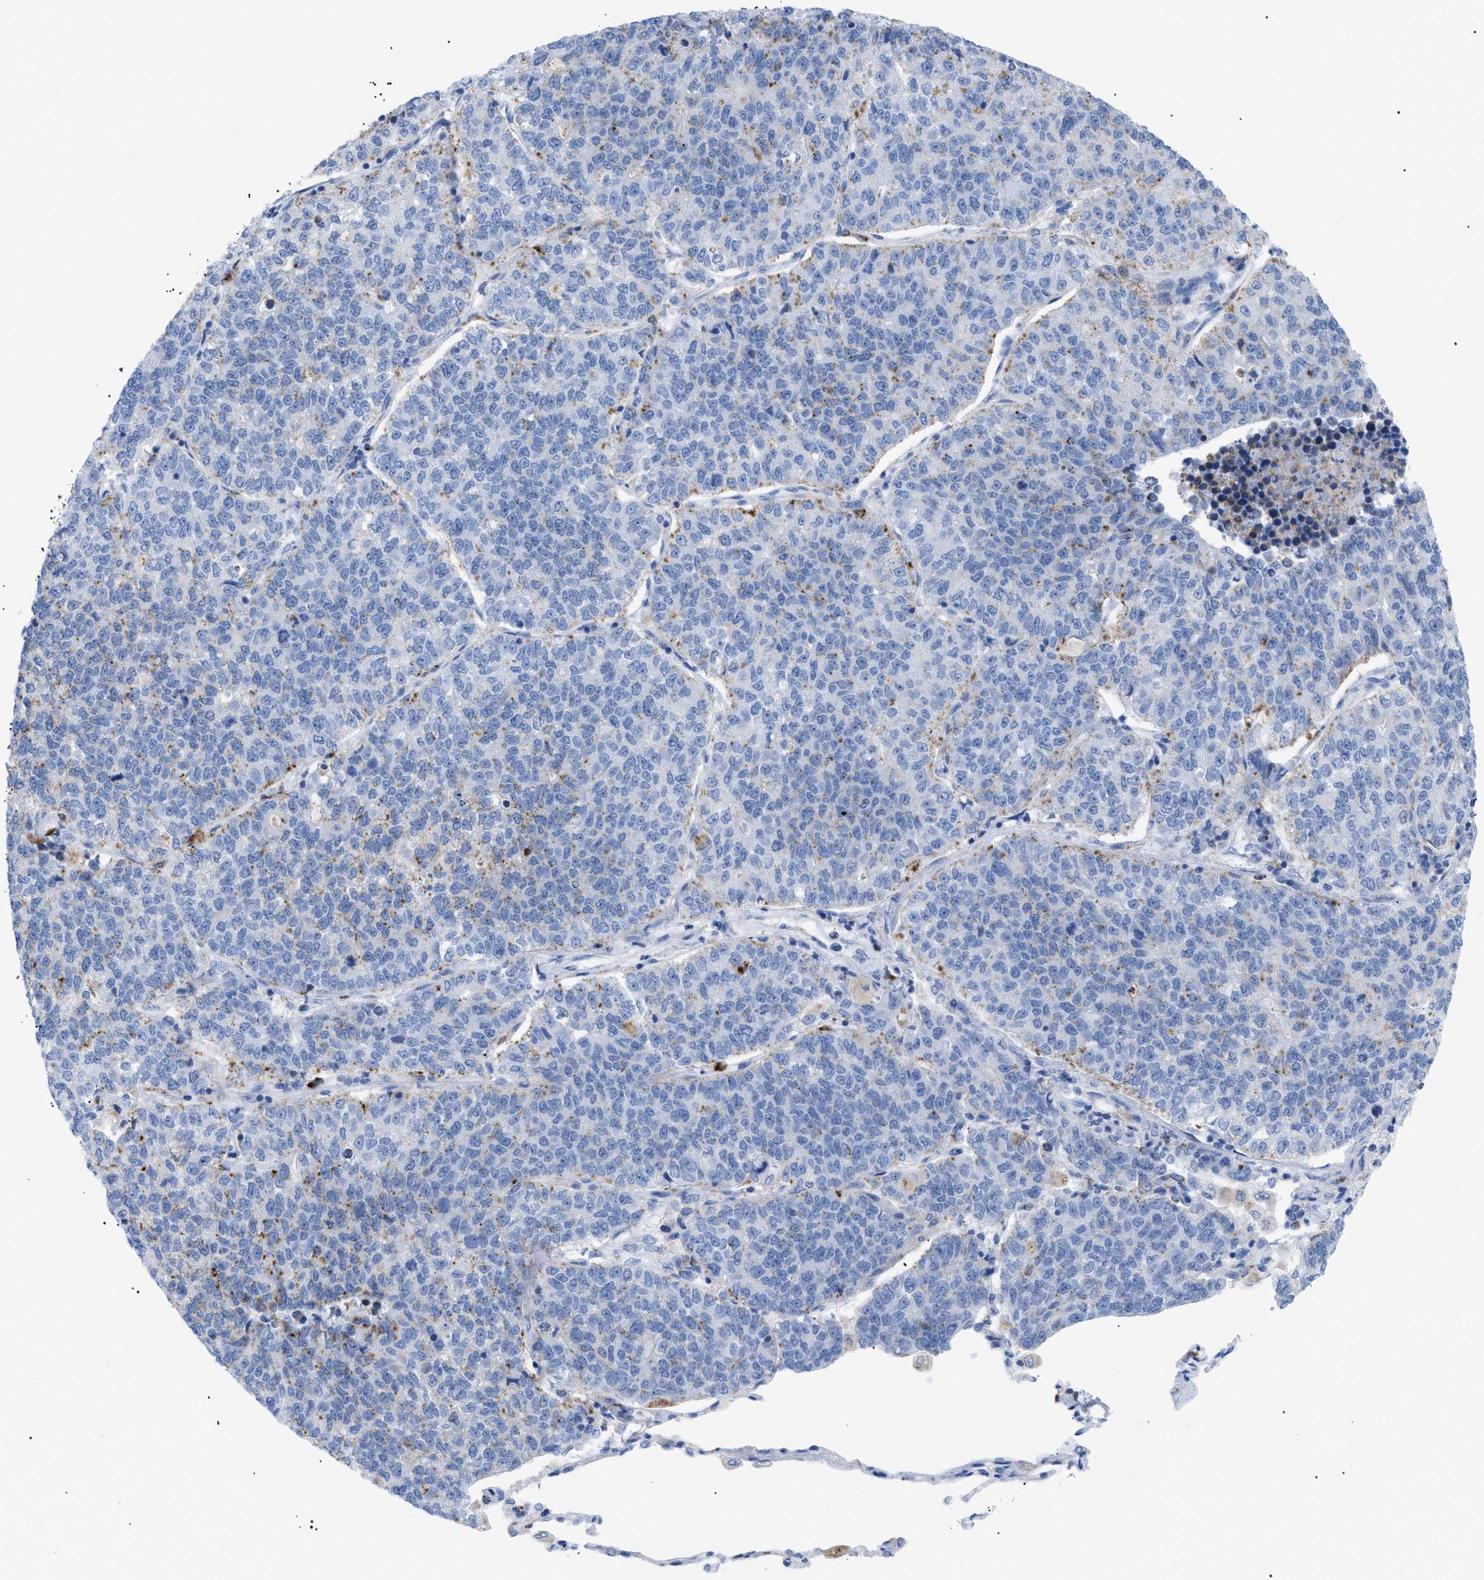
{"staining": {"intensity": "moderate", "quantity": "25%-75%", "location": "cytoplasmic/membranous"}, "tissue": "lung cancer", "cell_type": "Tumor cells", "image_type": "cancer", "snomed": [{"axis": "morphology", "description": "Adenocarcinoma, NOS"}, {"axis": "topography", "description": "Lung"}], "caption": "Immunohistochemistry of adenocarcinoma (lung) exhibits medium levels of moderate cytoplasmic/membranous positivity in about 25%-75% of tumor cells.", "gene": "DRAM2", "patient": {"sex": "male", "age": 49}}